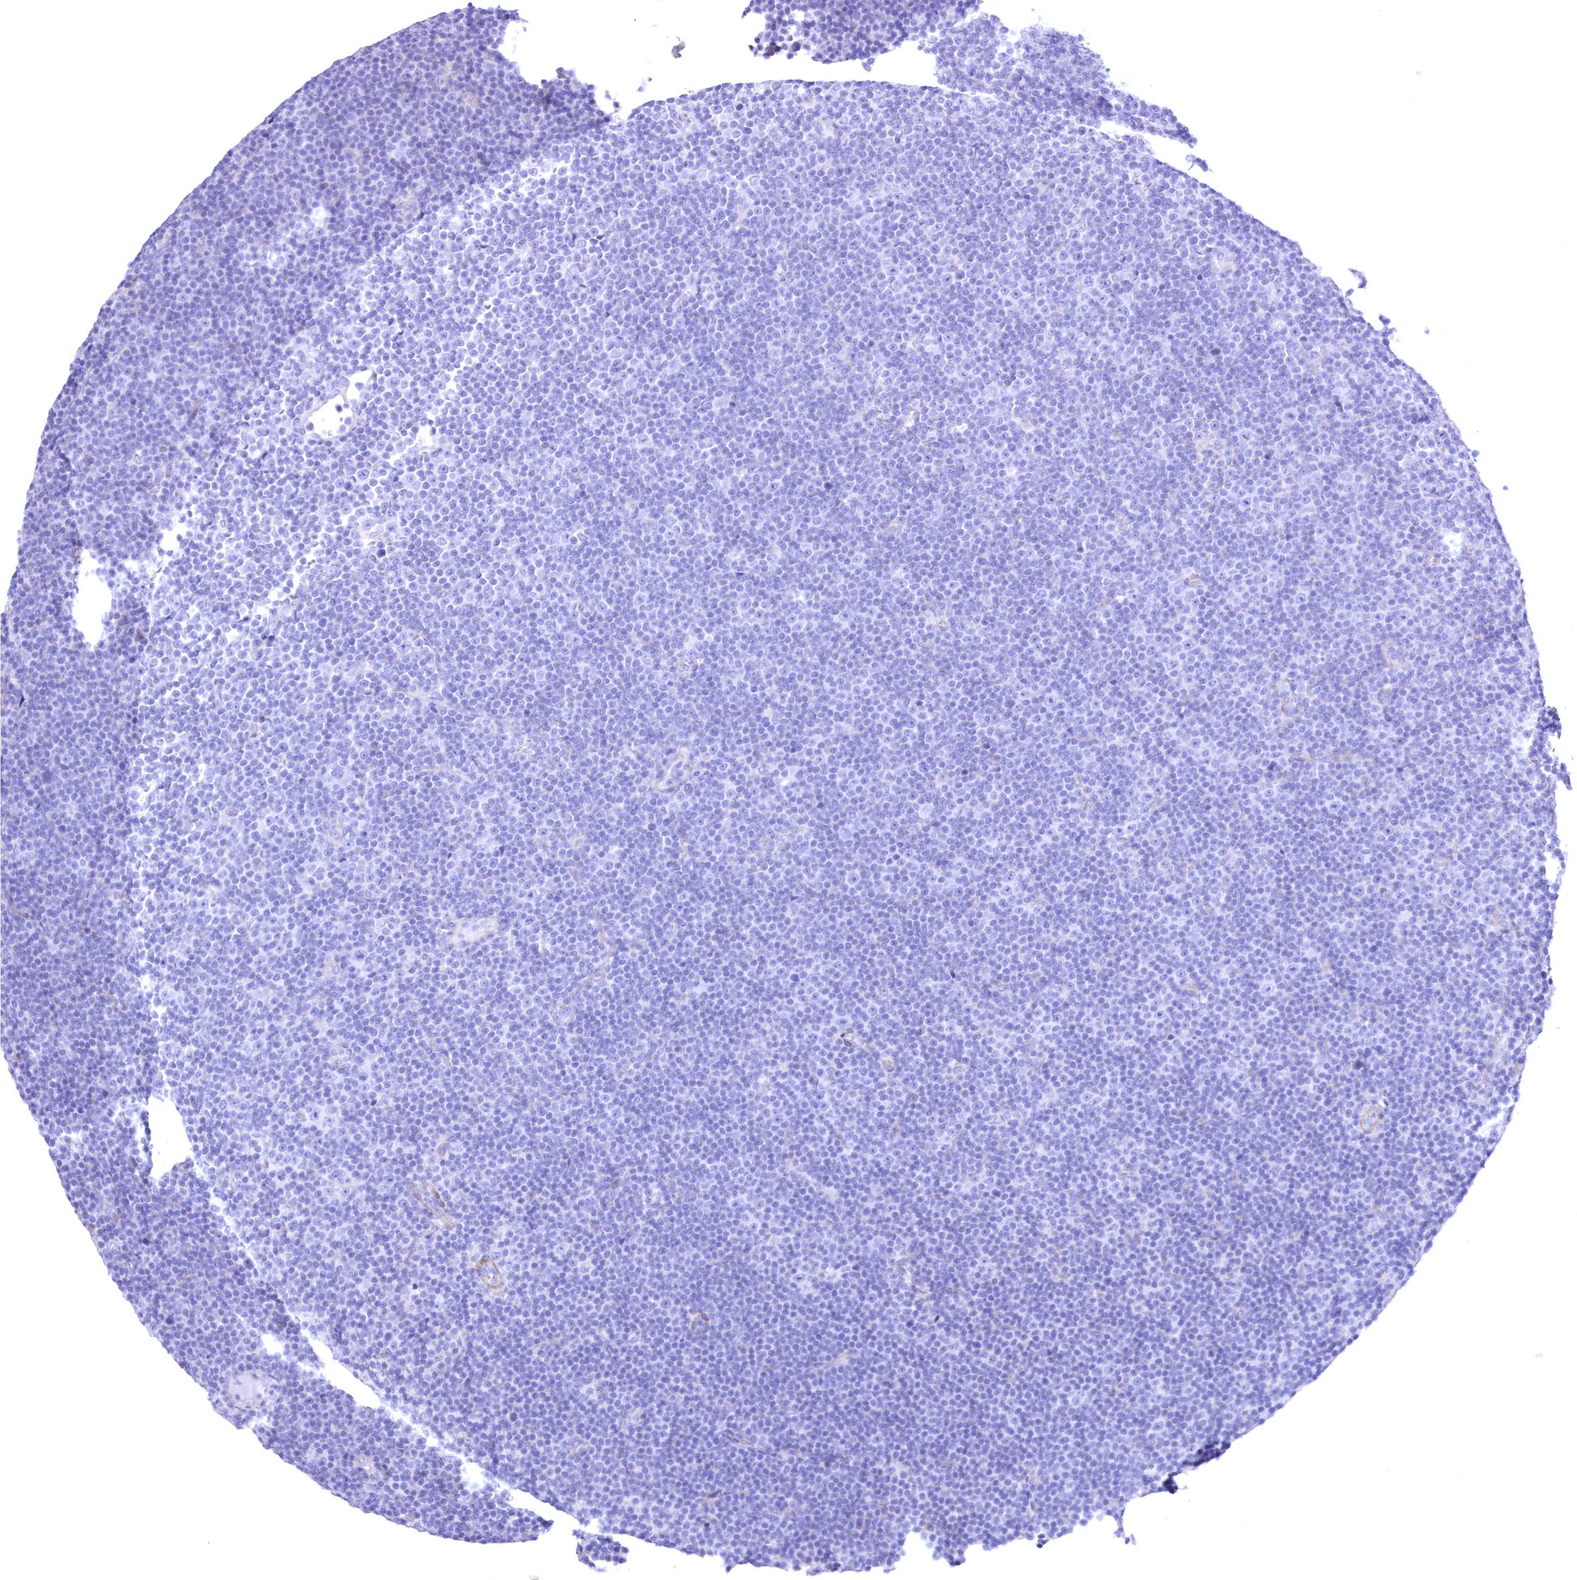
{"staining": {"intensity": "negative", "quantity": "none", "location": "none"}, "tissue": "lymphoma", "cell_type": "Tumor cells", "image_type": "cancer", "snomed": [{"axis": "morphology", "description": "Malignant lymphoma, non-Hodgkin's type, Low grade"}, {"axis": "topography", "description": "Lymph node"}], "caption": "The micrograph displays no staining of tumor cells in lymphoma.", "gene": "WDR74", "patient": {"sex": "female", "age": 67}}